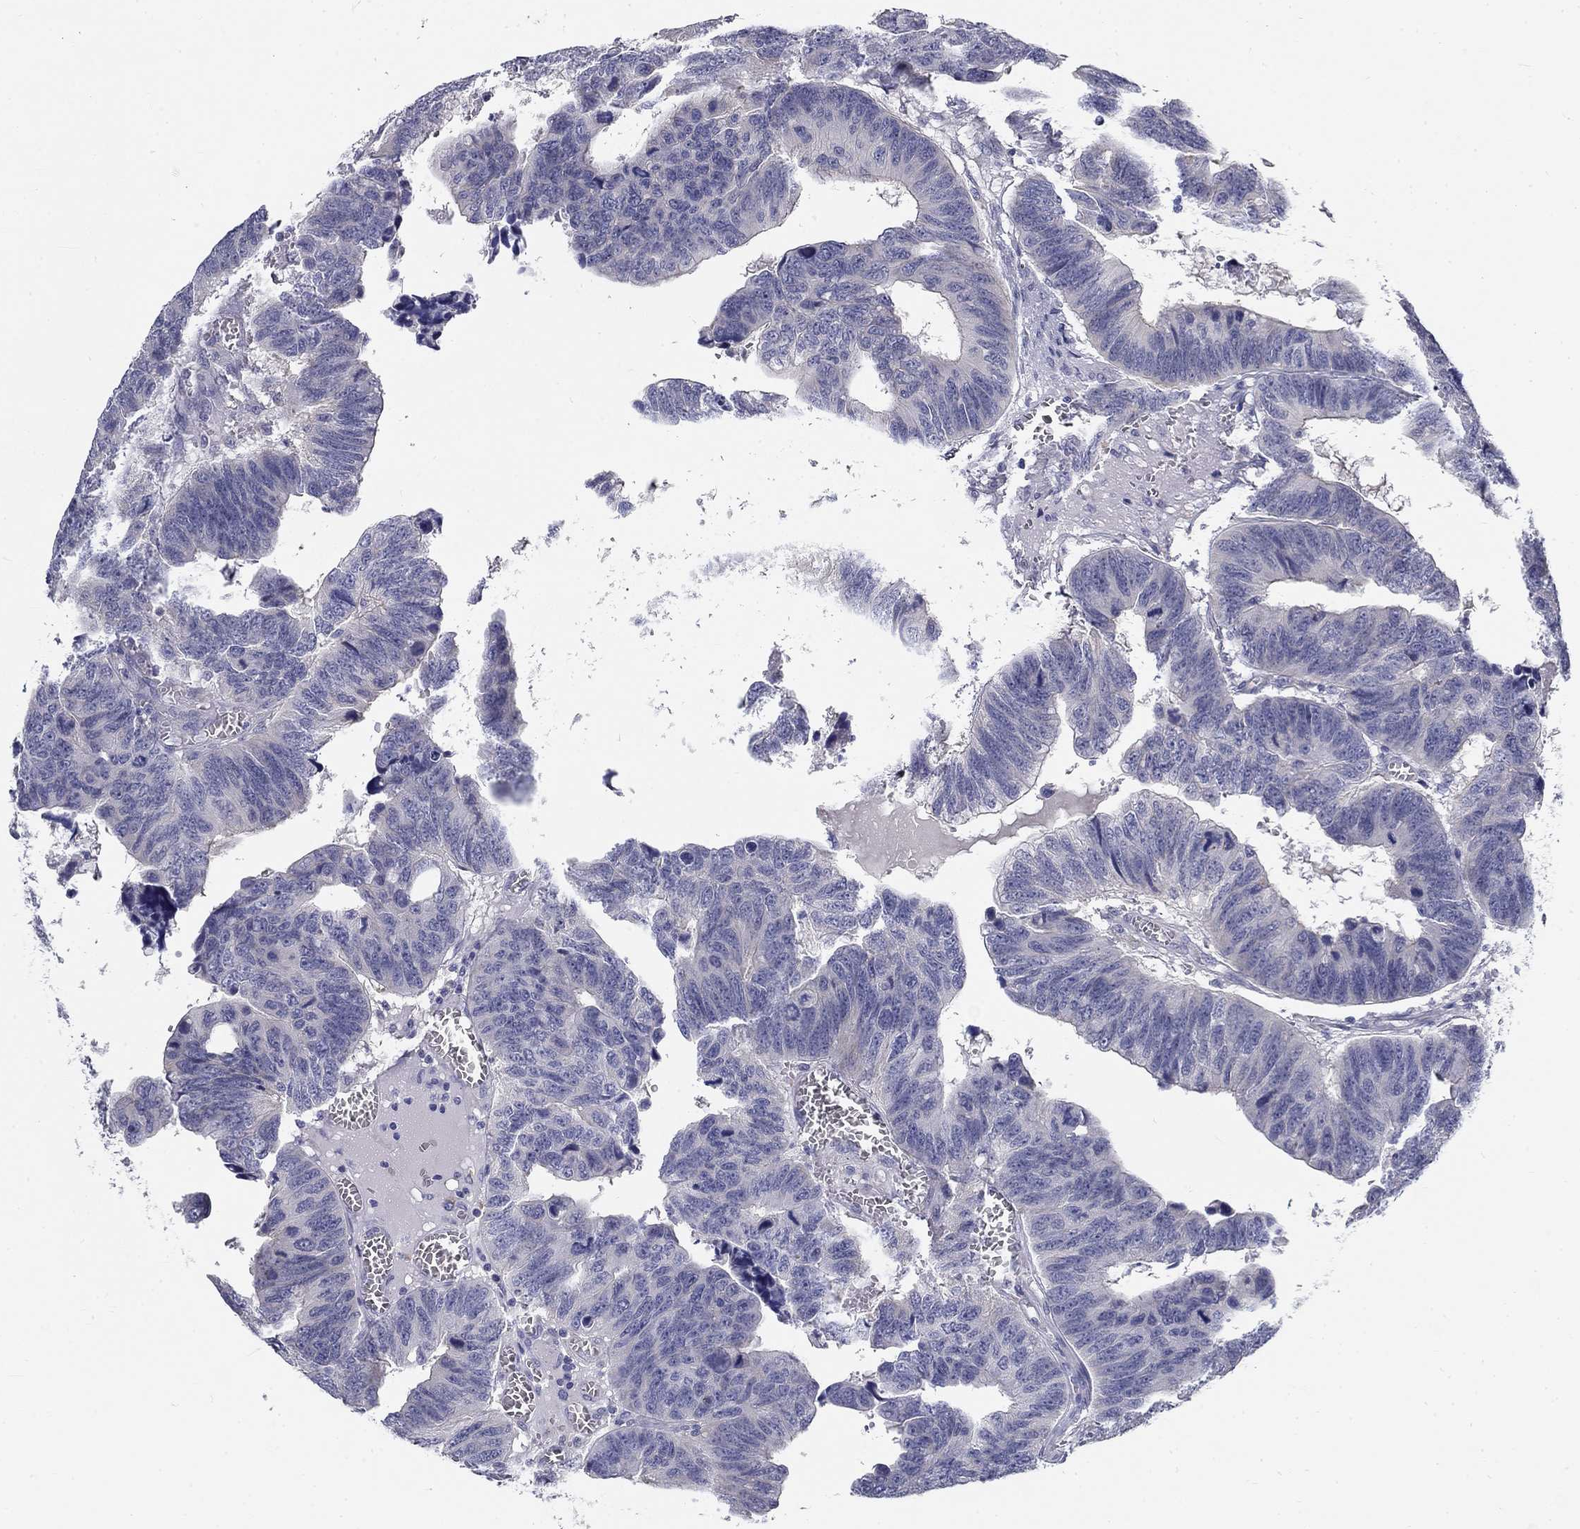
{"staining": {"intensity": "negative", "quantity": "none", "location": "none"}, "tissue": "colorectal cancer", "cell_type": "Tumor cells", "image_type": "cancer", "snomed": [{"axis": "morphology", "description": "Adenocarcinoma, NOS"}, {"axis": "topography", "description": "Appendix"}, {"axis": "topography", "description": "Colon"}, {"axis": "topography", "description": "Cecum"}, {"axis": "topography", "description": "Colon asc"}], "caption": "IHC histopathology image of neoplastic tissue: human colorectal cancer (adenocarcinoma) stained with DAB reveals no significant protein staining in tumor cells. (Stains: DAB (3,3'-diaminobenzidine) IHC with hematoxylin counter stain, Microscopy: brightfield microscopy at high magnification).", "gene": "GALNTL5", "patient": {"sex": "female", "age": 85}}